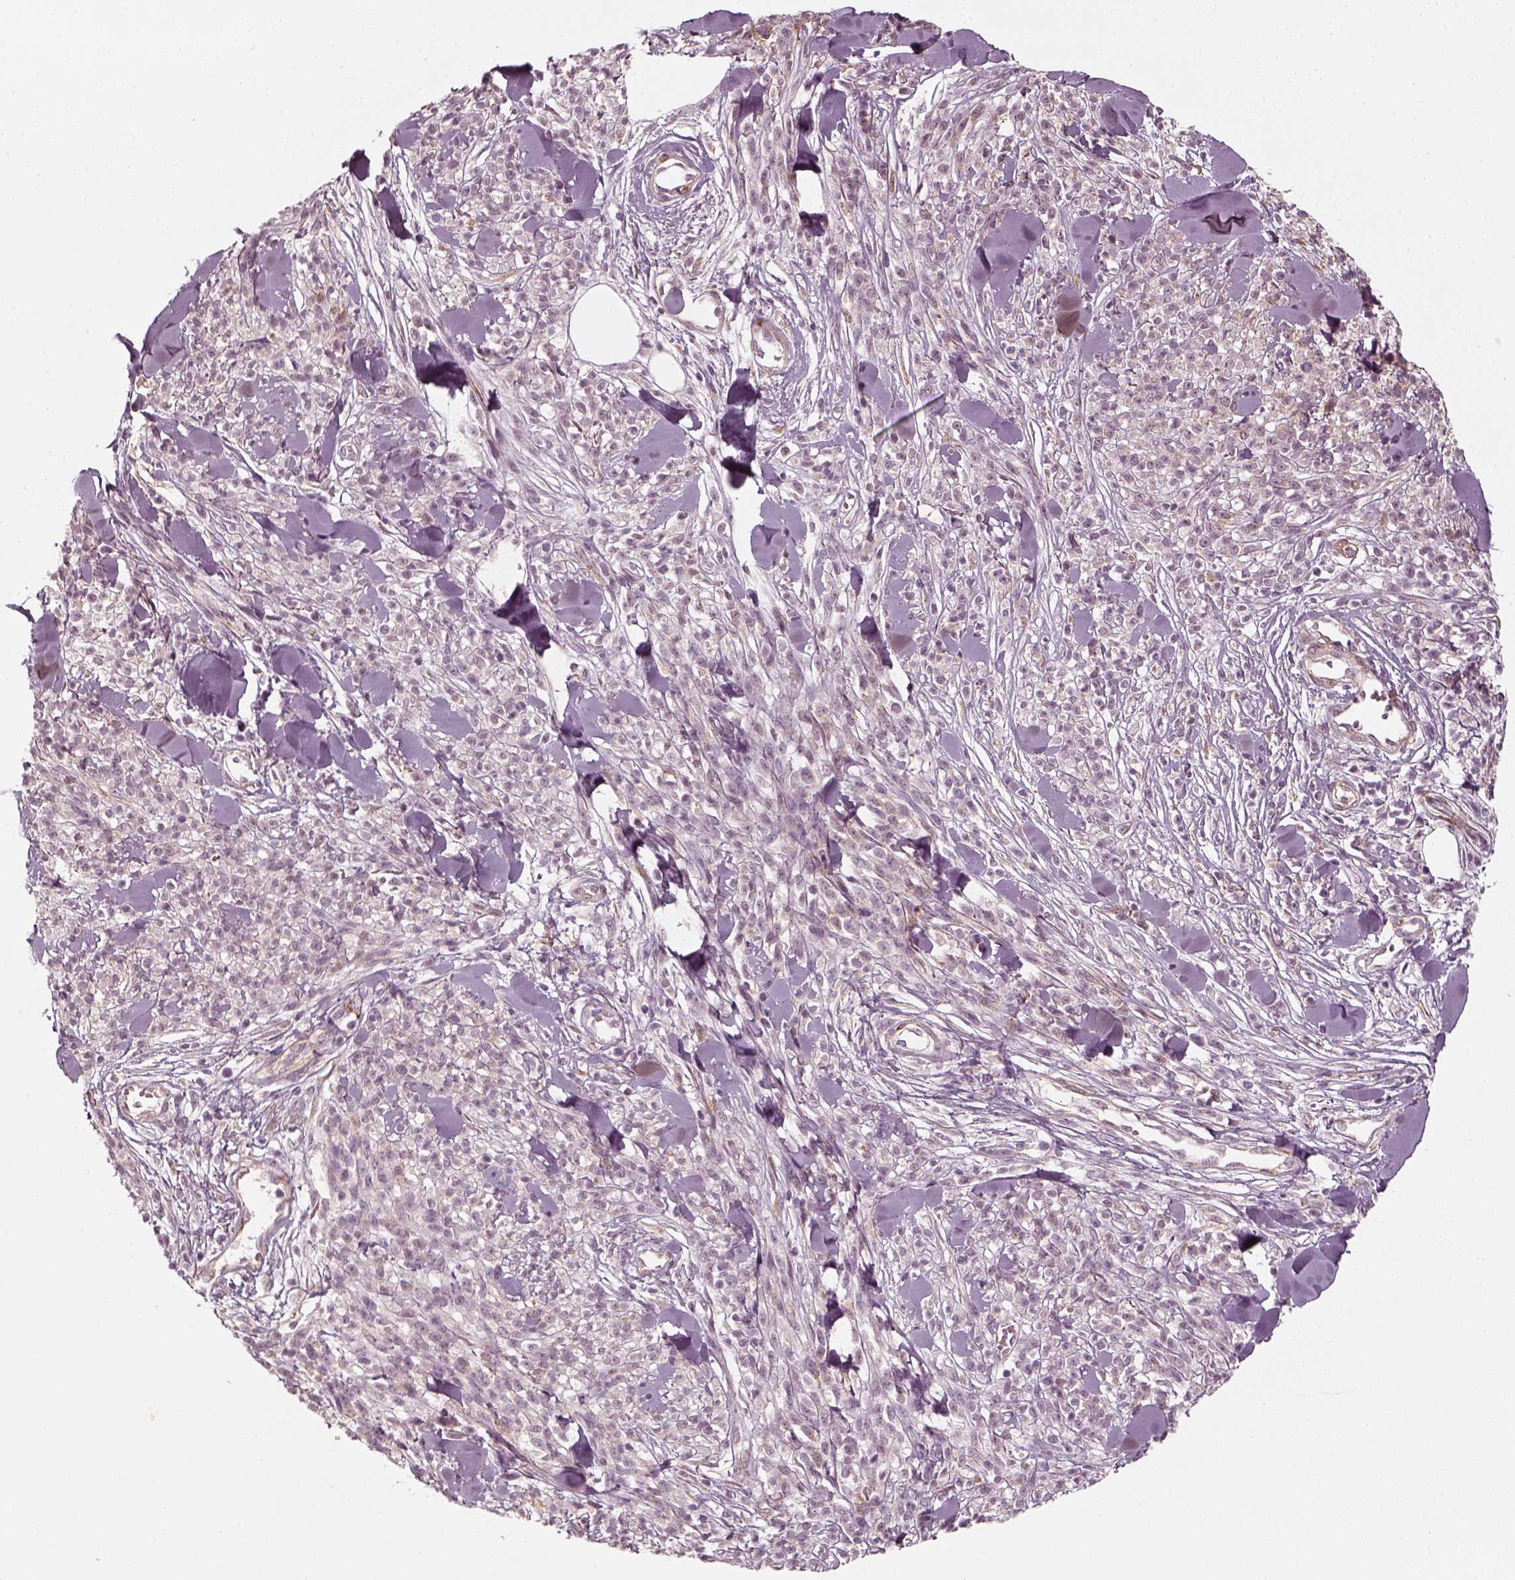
{"staining": {"intensity": "weak", "quantity": "<25%", "location": "cytoplasmic/membranous"}, "tissue": "melanoma", "cell_type": "Tumor cells", "image_type": "cancer", "snomed": [{"axis": "morphology", "description": "Malignant melanoma, NOS"}, {"axis": "topography", "description": "Skin"}, {"axis": "topography", "description": "Skin of trunk"}], "caption": "An immunohistochemistry (IHC) photomicrograph of melanoma is shown. There is no staining in tumor cells of melanoma. The staining was performed using DAB to visualize the protein expression in brown, while the nuclei were stained in blue with hematoxylin (Magnification: 20x).", "gene": "LAMB2", "patient": {"sex": "male", "age": 74}}